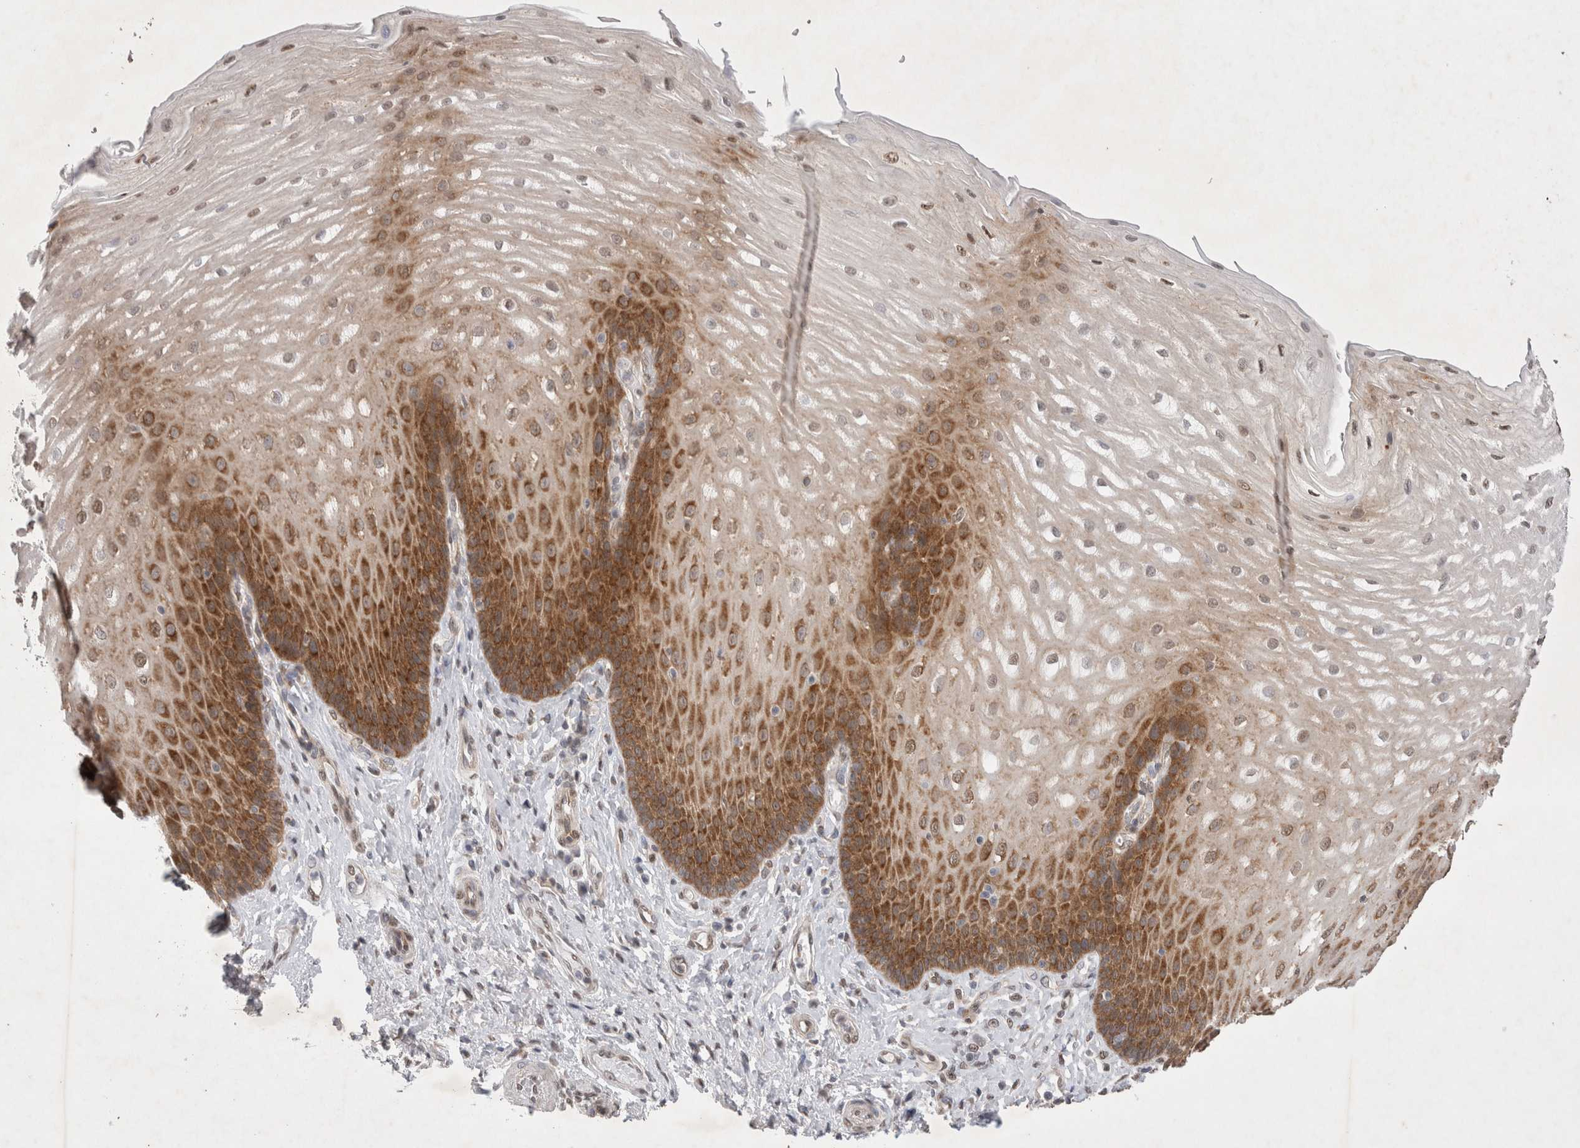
{"staining": {"intensity": "strong", "quantity": "25%-75%", "location": "cytoplasmic/membranous"}, "tissue": "esophagus", "cell_type": "Squamous epithelial cells", "image_type": "normal", "snomed": [{"axis": "morphology", "description": "Normal tissue, NOS"}, {"axis": "topography", "description": "Esophagus"}], "caption": "Immunohistochemical staining of normal human esophagus shows strong cytoplasmic/membranous protein positivity in about 25%-75% of squamous epithelial cells.", "gene": "WIPF2", "patient": {"sex": "male", "age": 54}}